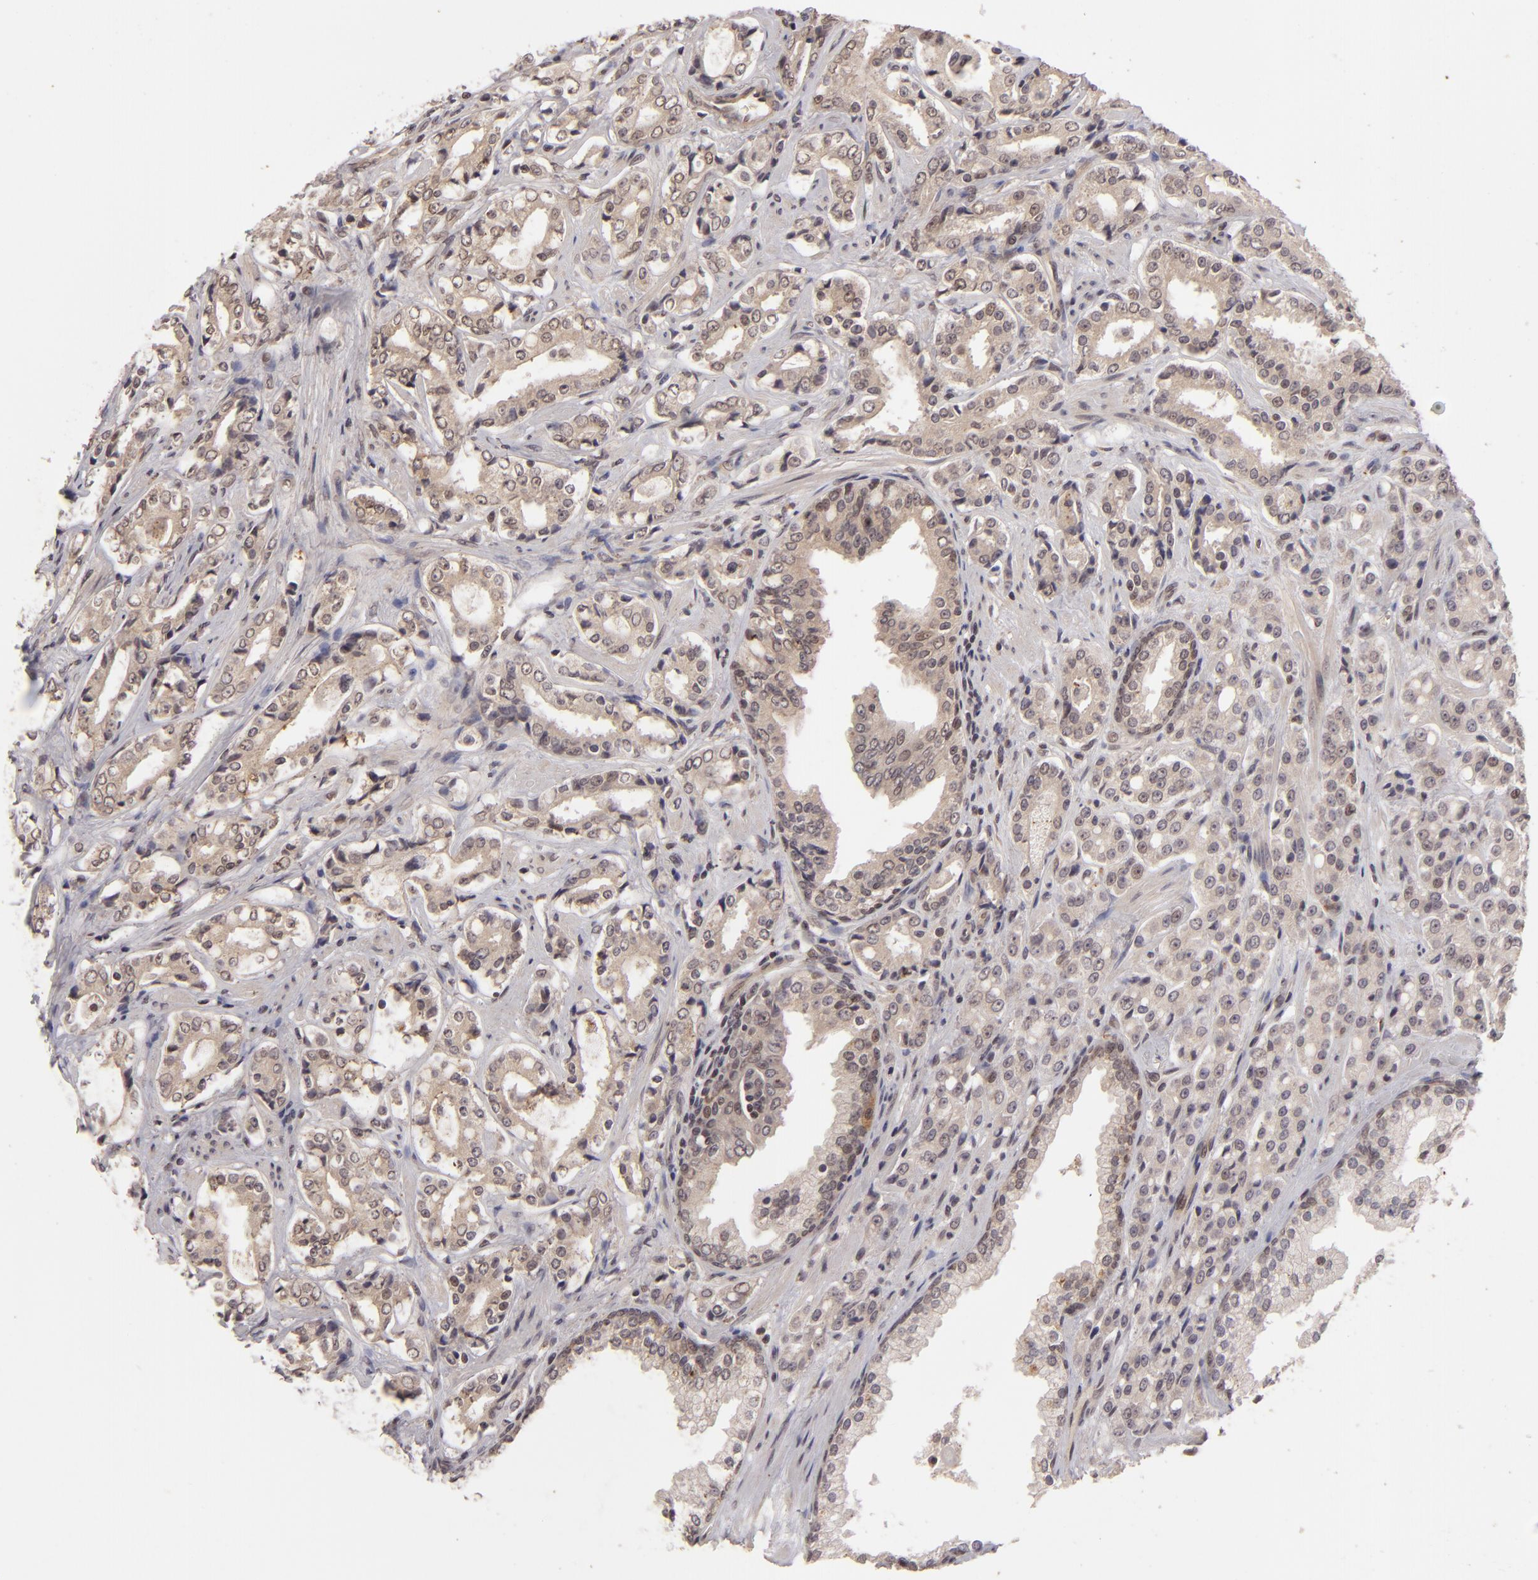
{"staining": {"intensity": "weak", "quantity": "25%-75%", "location": "cytoplasmic/membranous"}, "tissue": "prostate cancer", "cell_type": "Tumor cells", "image_type": "cancer", "snomed": [{"axis": "morphology", "description": "Adenocarcinoma, Medium grade"}, {"axis": "topography", "description": "Prostate"}], "caption": "There is low levels of weak cytoplasmic/membranous staining in tumor cells of medium-grade adenocarcinoma (prostate), as demonstrated by immunohistochemical staining (brown color).", "gene": "DFFA", "patient": {"sex": "male", "age": 60}}